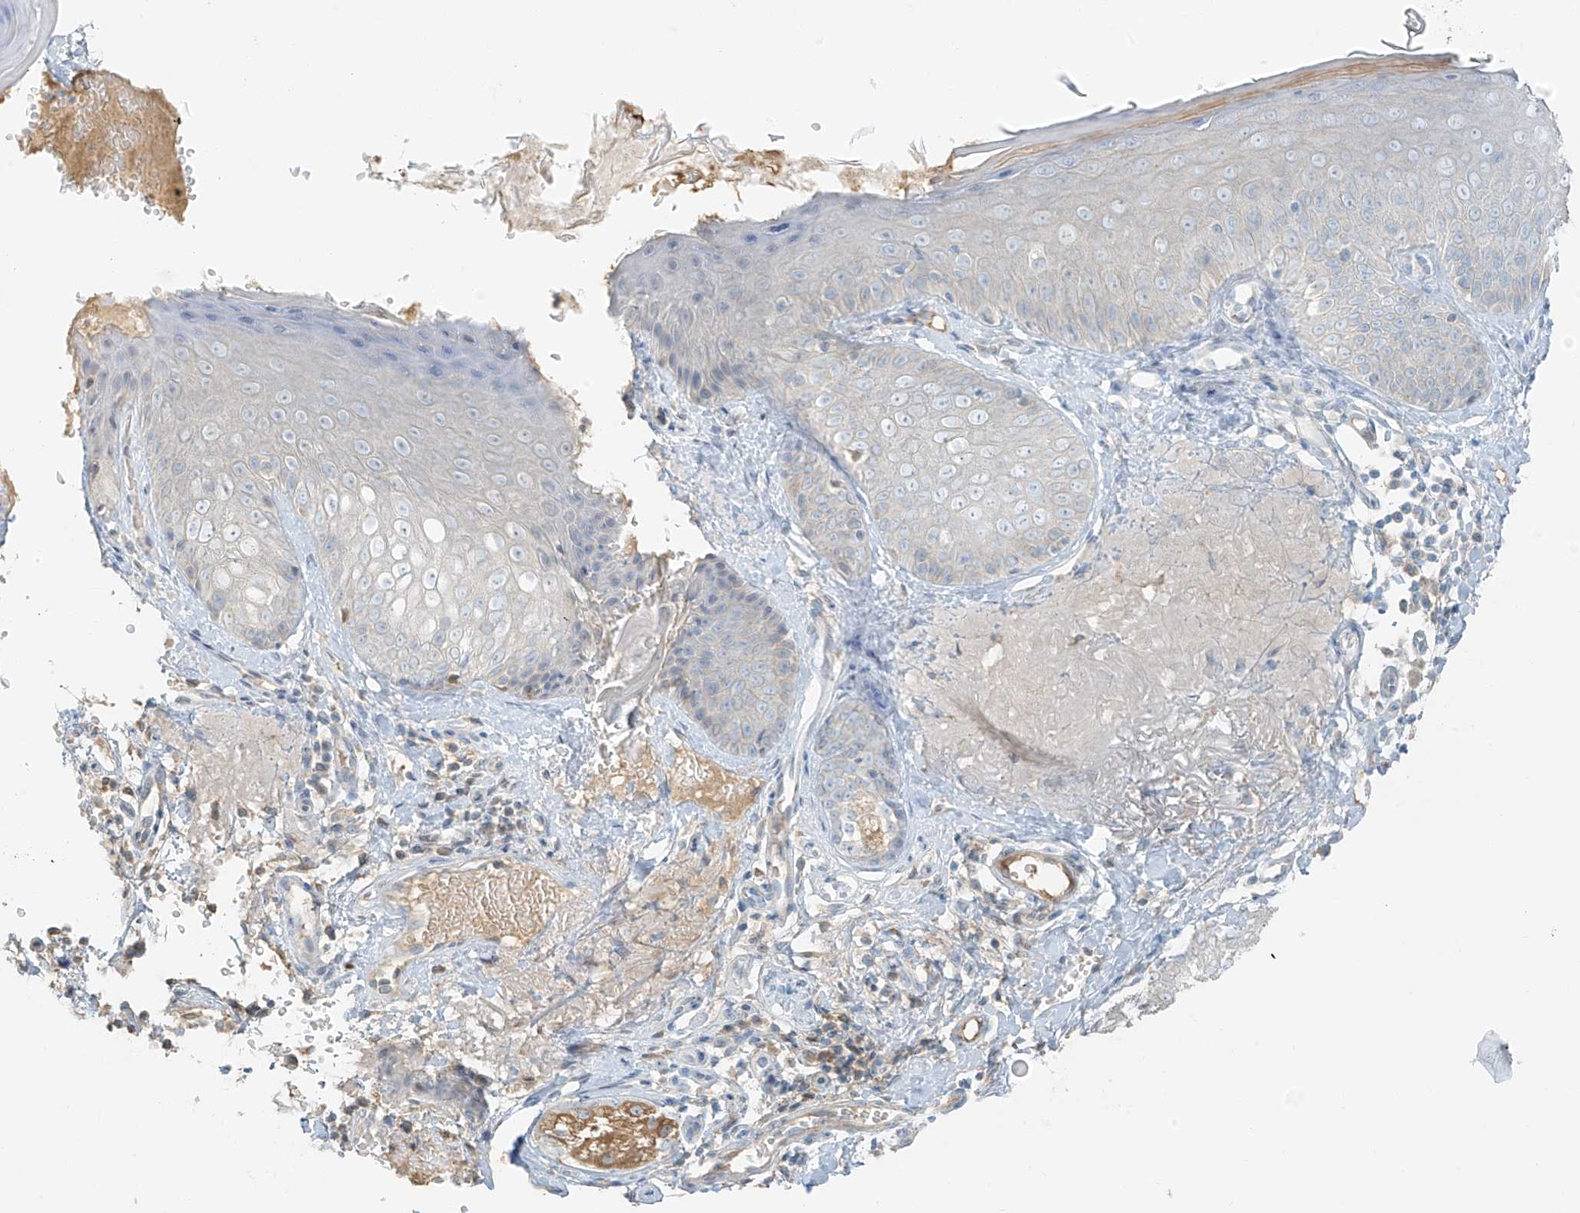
{"staining": {"intensity": "moderate", "quantity": "<25%", "location": "cytoplasmic/membranous"}, "tissue": "skin", "cell_type": "Fibroblasts", "image_type": "normal", "snomed": [{"axis": "morphology", "description": "Normal tissue, NOS"}, {"axis": "topography", "description": "Skin"}], "caption": "A photomicrograph of human skin stained for a protein exhibits moderate cytoplasmic/membranous brown staining in fibroblasts. (DAB IHC, brown staining for protein, blue staining for nuclei).", "gene": "FSTL1", "patient": {"sex": "male", "age": 57}}